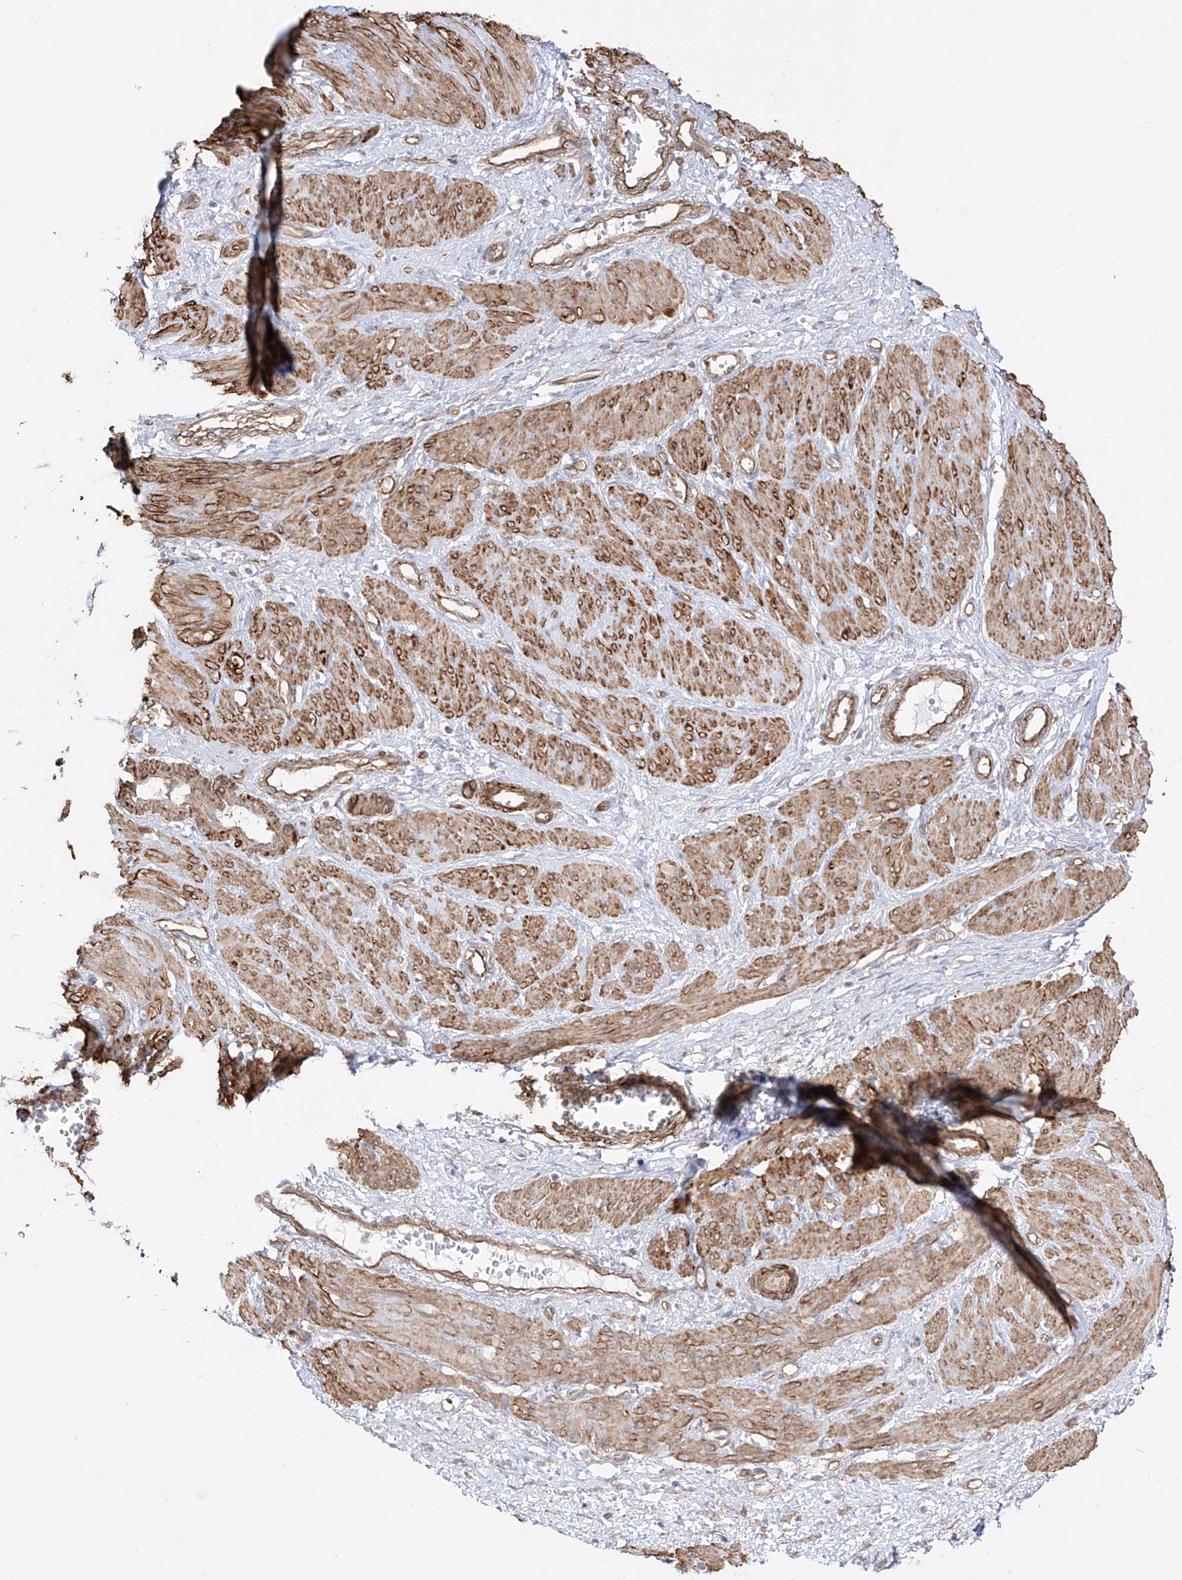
{"staining": {"intensity": "moderate", "quantity": ">75%", "location": "cytoplasmic/membranous"}, "tissue": "smooth muscle", "cell_type": "Smooth muscle cells", "image_type": "normal", "snomed": [{"axis": "morphology", "description": "Normal tissue, NOS"}, {"axis": "topography", "description": "Endometrium"}], "caption": "Immunohistochemistry (IHC) (DAB) staining of benign smooth muscle exhibits moderate cytoplasmic/membranous protein positivity in about >75% of smooth muscle cells. The protein is stained brown, and the nuclei are stained in blue (DAB (3,3'-diaminobenzidine) IHC with brightfield microscopy, high magnification).", "gene": "ZNF180", "patient": {"sex": "female", "age": 33}}